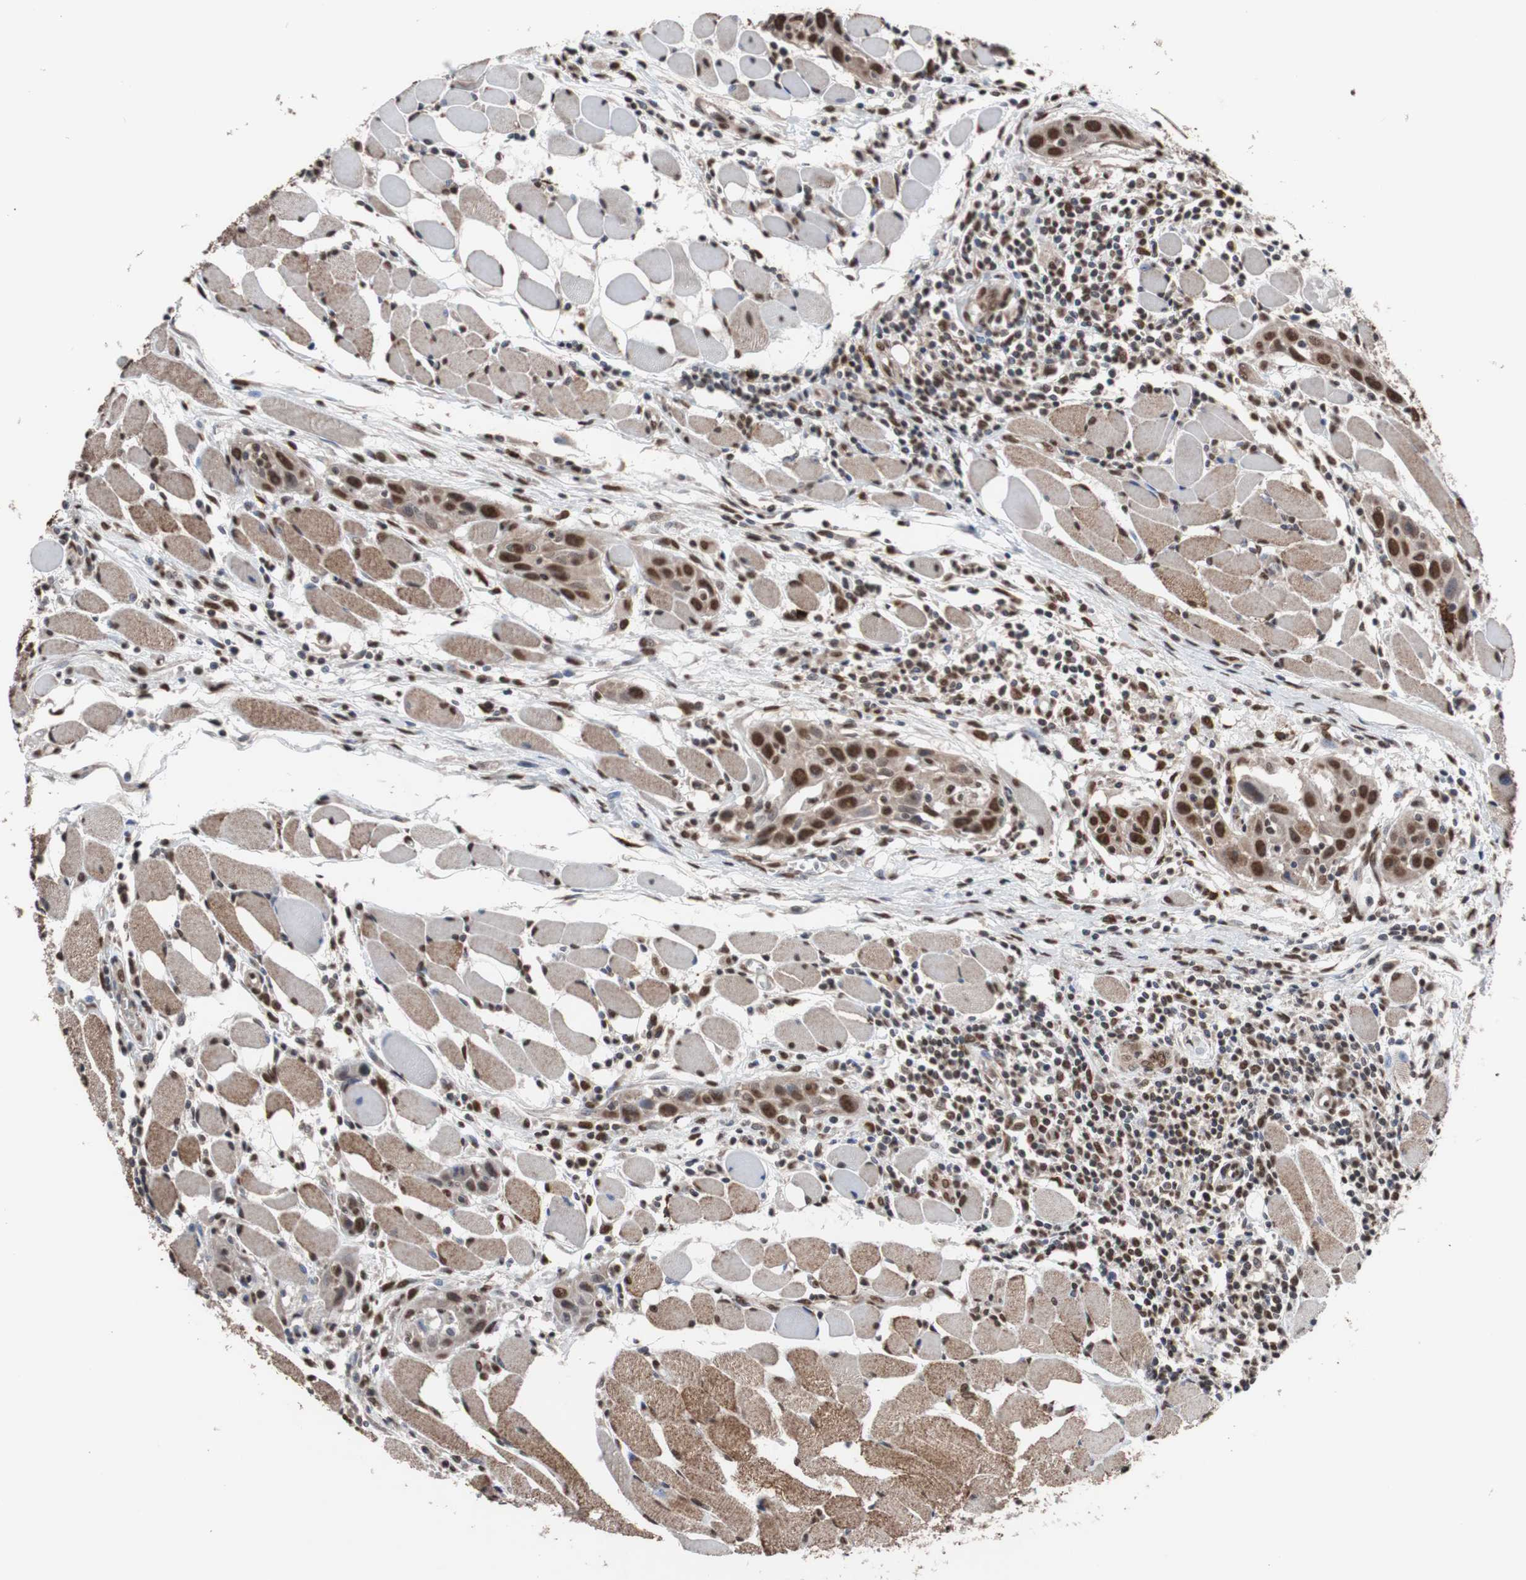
{"staining": {"intensity": "strong", "quantity": ">75%", "location": "nuclear"}, "tissue": "head and neck cancer", "cell_type": "Tumor cells", "image_type": "cancer", "snomed": [{"axis": "morphology", "description": "Squamous cell carcinoma, NOS"}, {"axis": "topography", "description": "Oral tissue"}, {"axis": "topography", "description": "Head-Neck"}], "caption": "Head and neck squamous cell carcinoma stained with a protein marker demonstrates strong staining in tumor cells.", "gene": "MED27", "patient": {"sex": "female", "age": 50}}